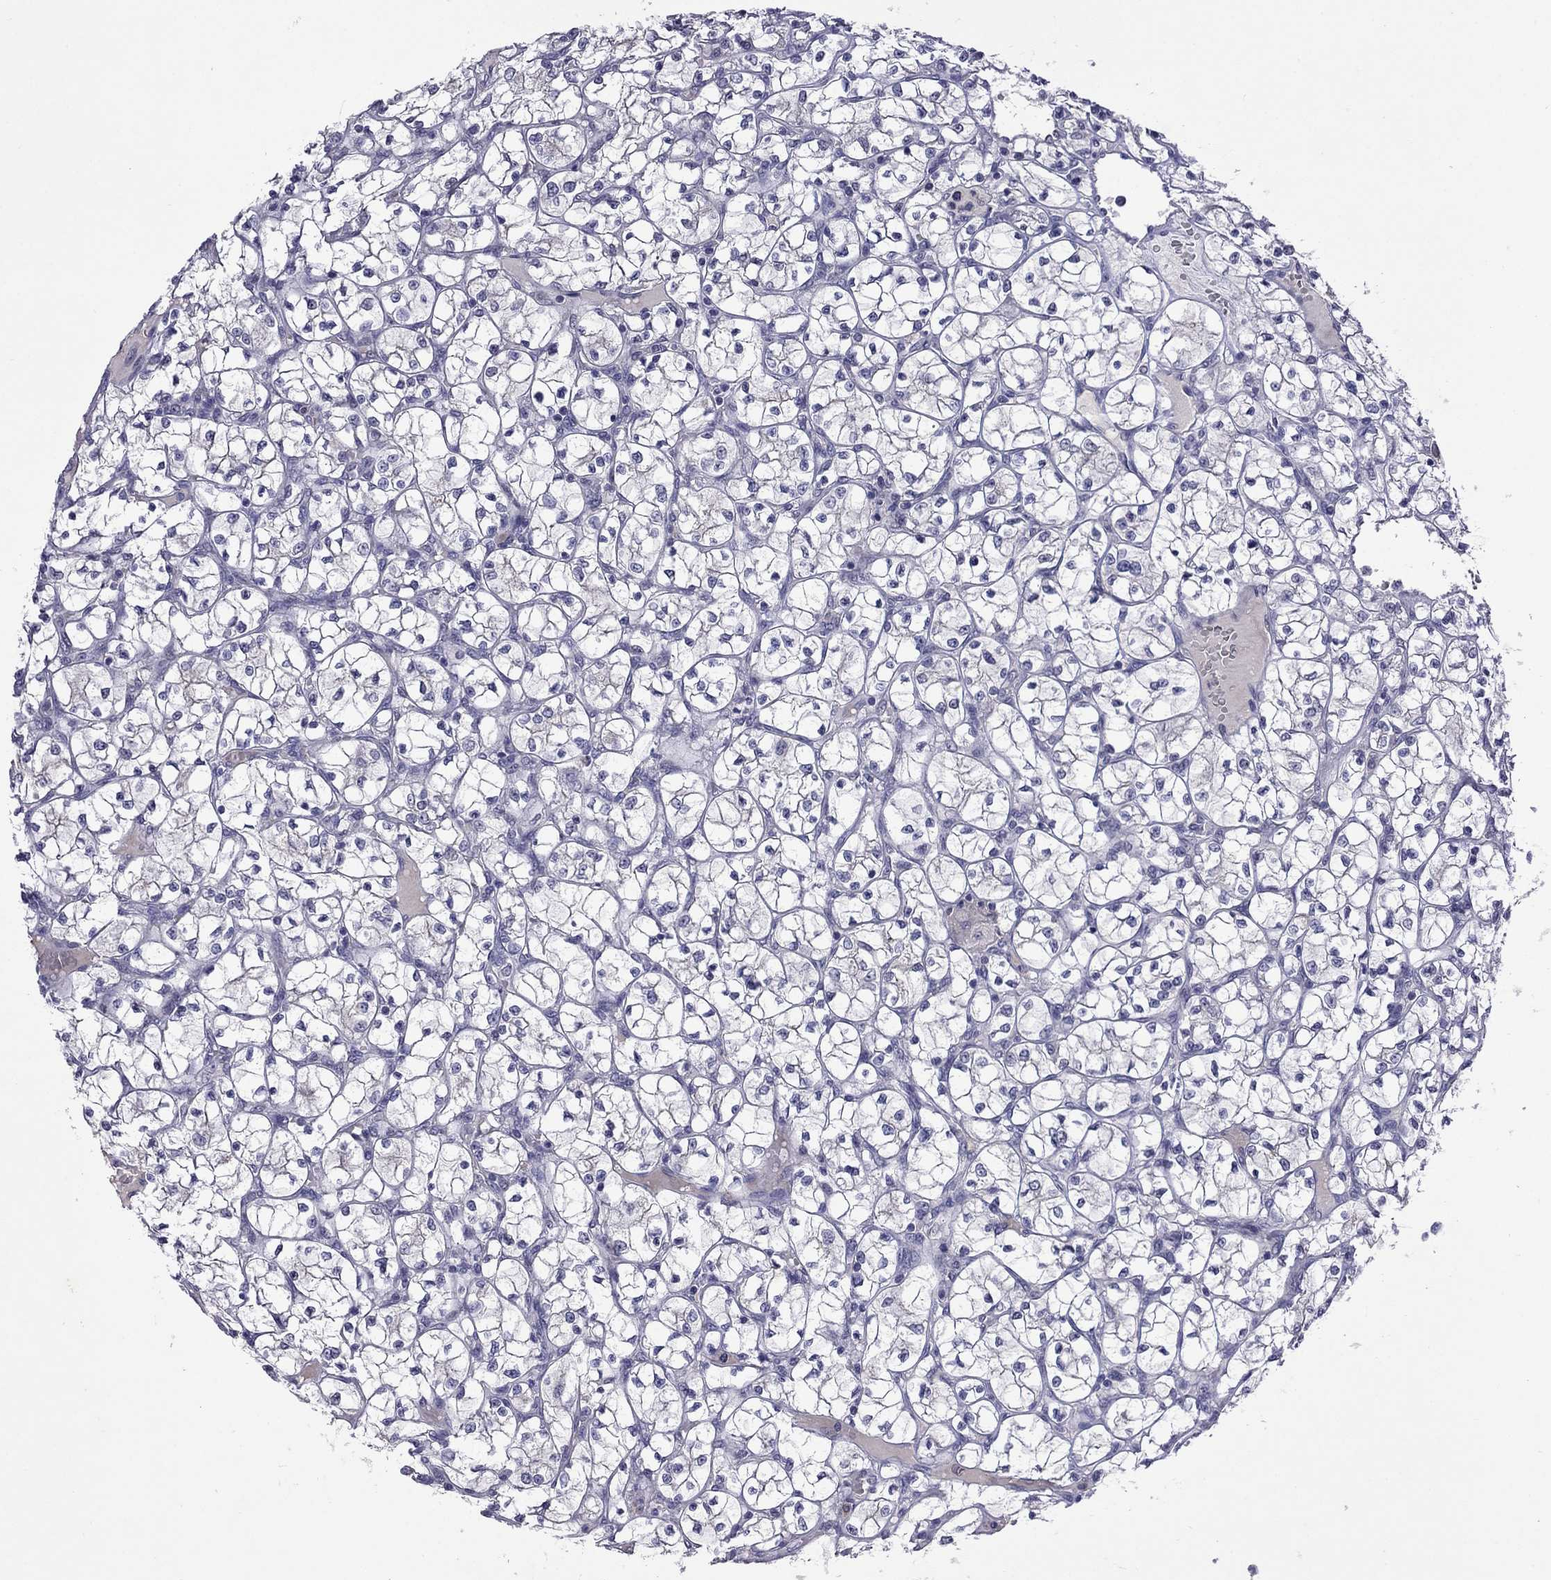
{"staining": {"intensity": "negative", "quantity": "none", "location": "none"}, "tissue": "renal cancer", "cell_type": "Tumor cells", "image_type": "cancer", "snomed": [{"axis": "morphology", "description": "Adenocarcinoma, NOS"}, {"axis": "topography", "description": "Kidney"}], "caption": "The histopathology image exhibits no staining of tumor cells in renal adenocarcinoma.", "gene": "STAR", "patient": {"sex": "female", "age": 64}}